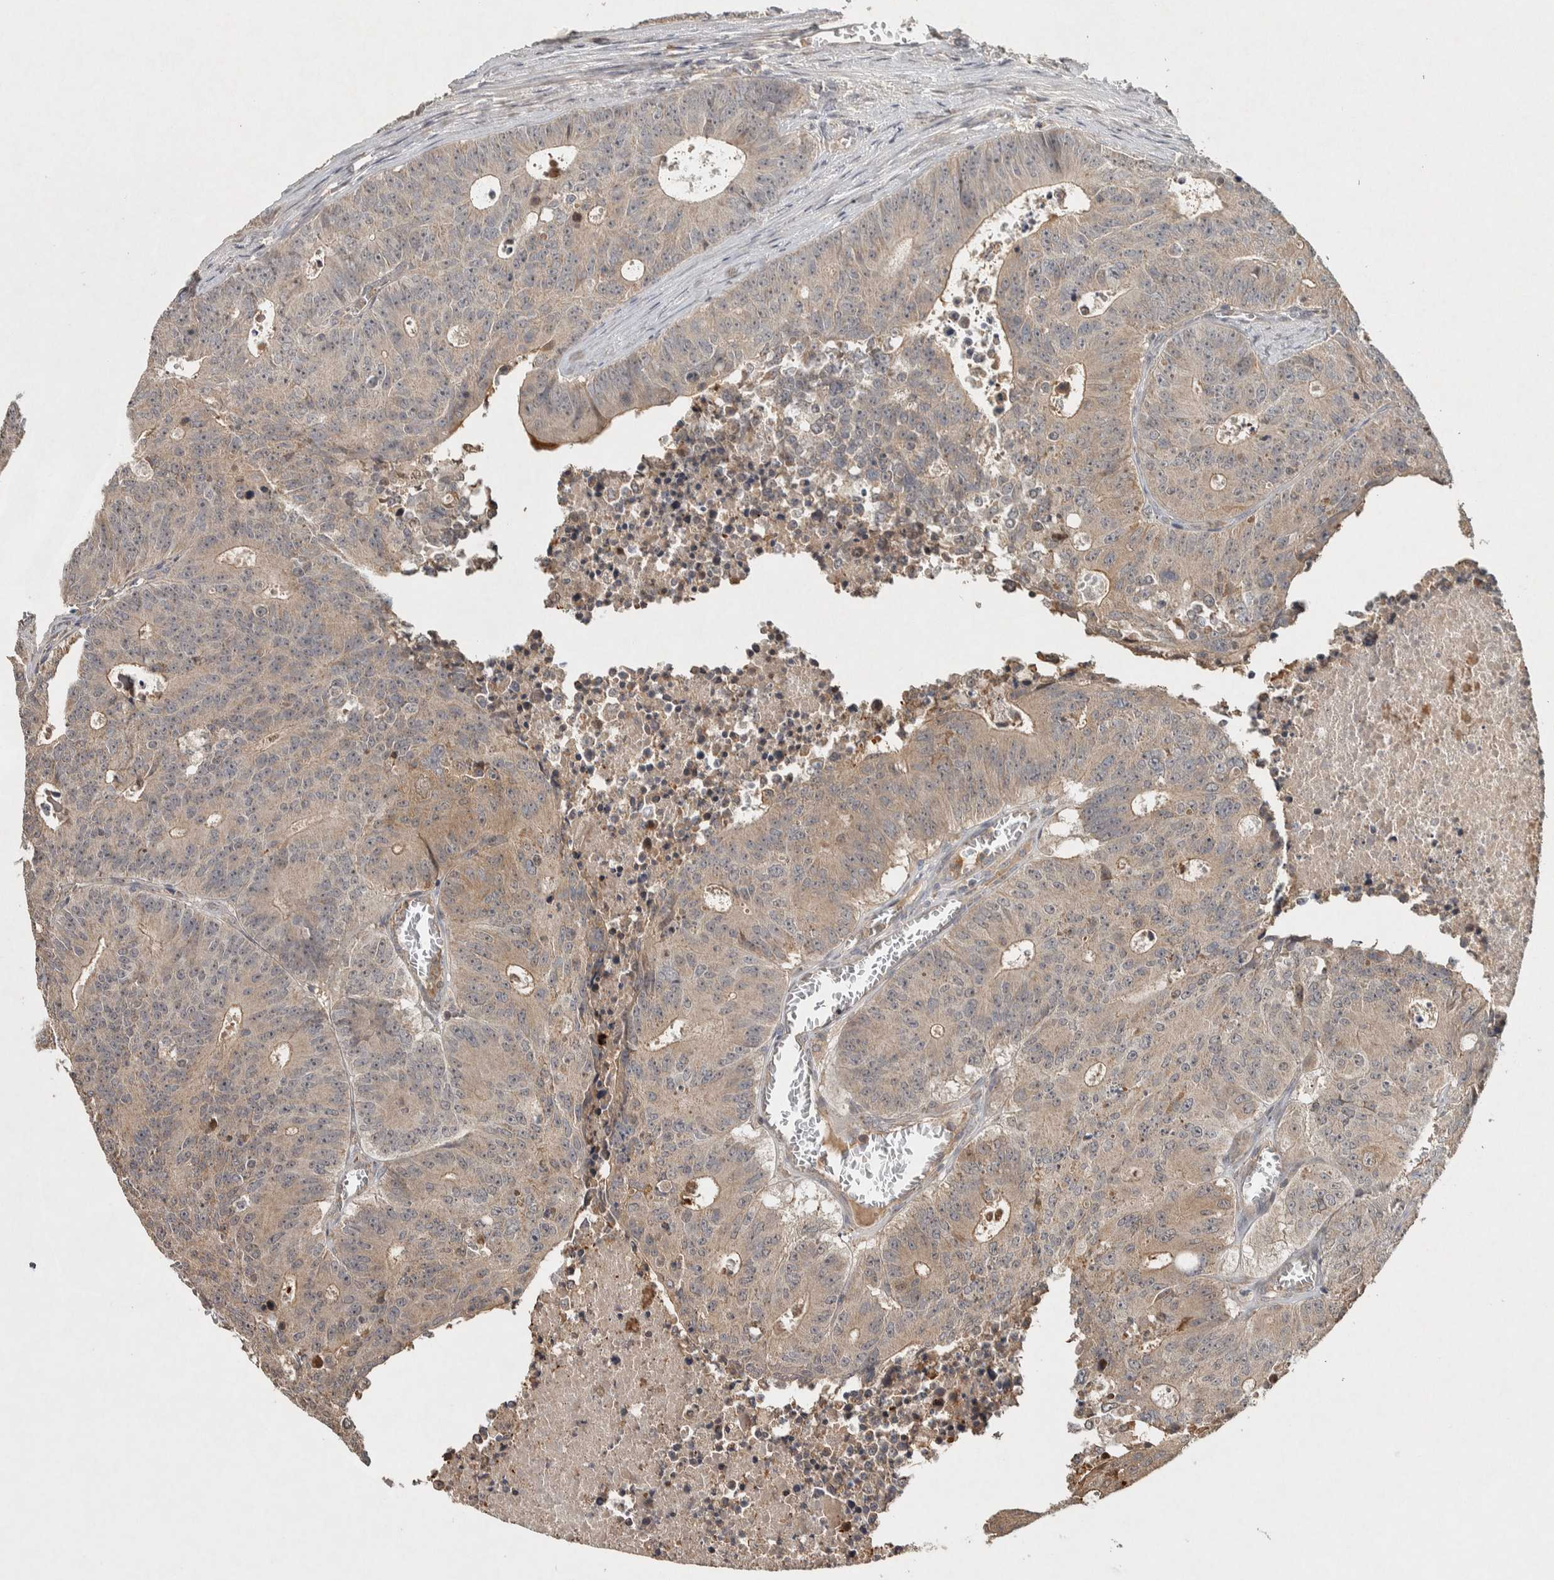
{"staining": {"intensity": "weak", "quantity": ">75%", "location": "cytoplasmic/membranous"}, "tissue": "colorectal cancer", "cell_type": "Tumor cells", "image_type": "cancer", "snomed": [{"axis": "morphology", "description": "Adenocarcinoma, NOS"}, {"axis": "topography", "description": "Colon"}], "caption": "Tumor cells exhibit weak cytoplasmic/membranous positivity in approximately >75% of cells in adenocarcinoma (colorectal).", "gene": "EIF3H", "patient": {"sex": "male", "age": 87}}